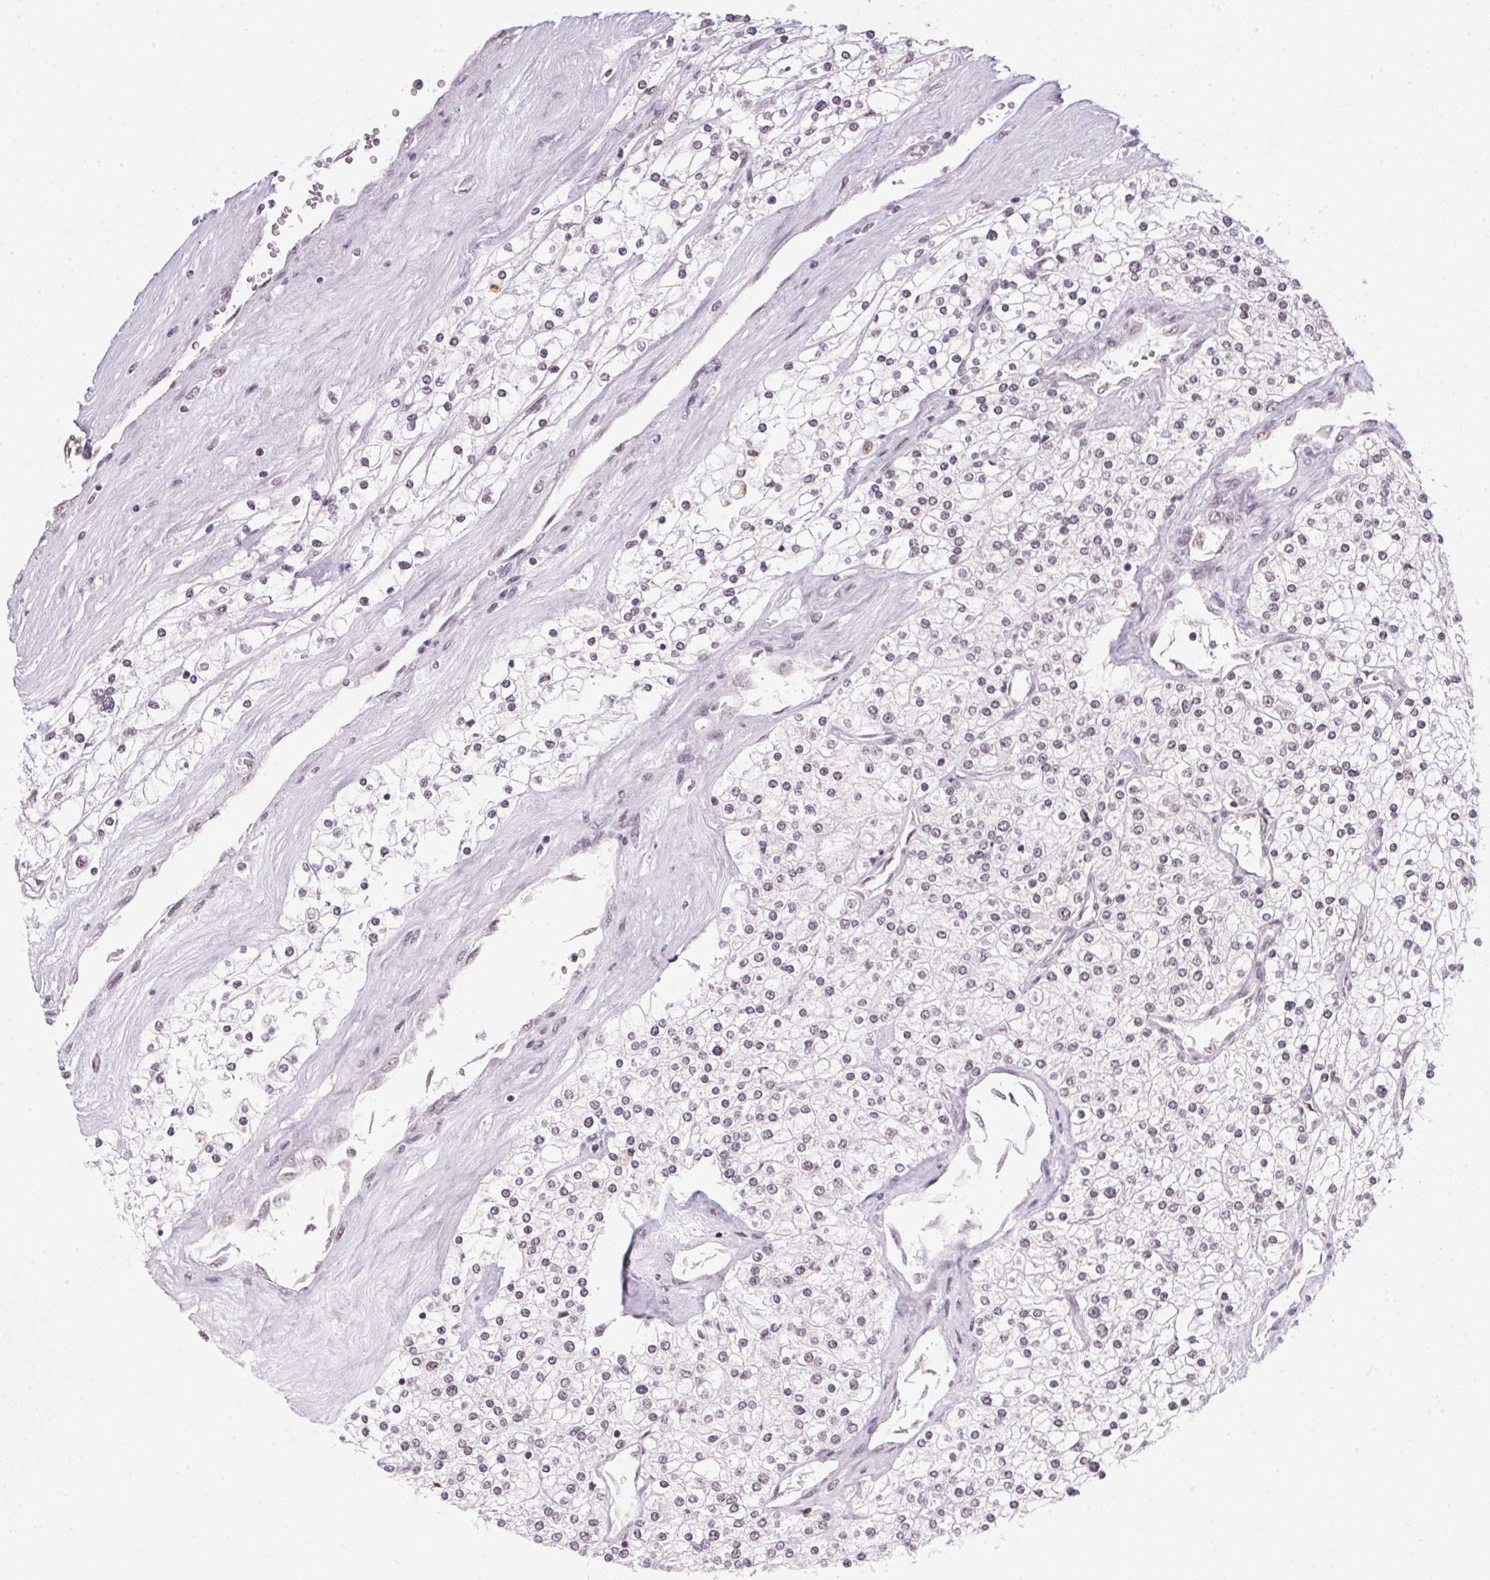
{"staining": {"intensity": "negative", "quantity": "none", "location": "none"}, "tissue": "renal cancer", "cell_type": "Tumor cells", "image_type": "cancer", "snomed": [{"axis": "morphology", "description": "Adenocarcinoma, NOS"}, {"axis": "topography", "description": "Kidney"}], "caption": "IHC image of human renal adenocarcinoma stained for a protein (brown), which displays no expression in tumor cells.", "gene": "SRSF7", "patient": {"sex": "male", "age": 80}}